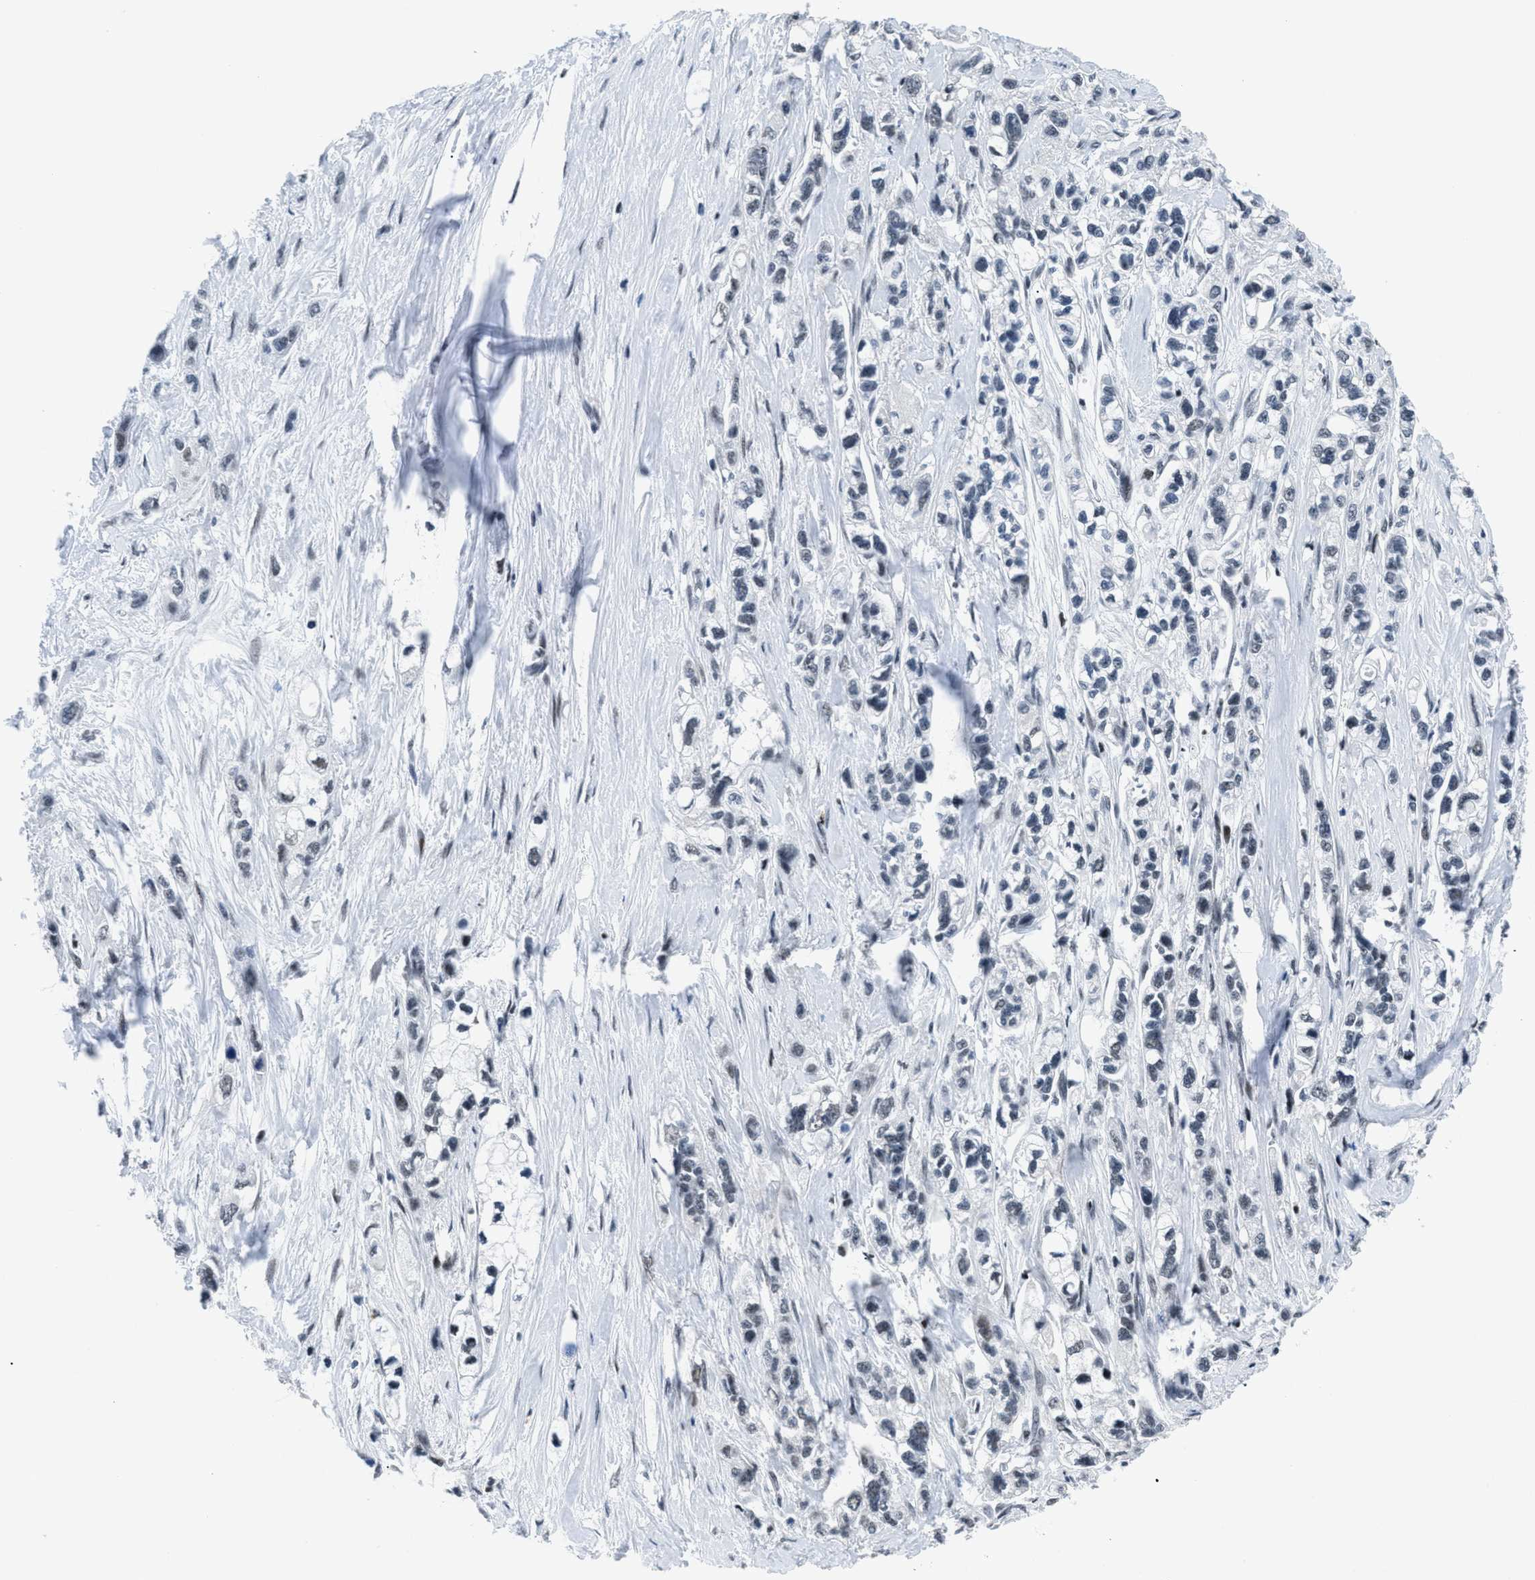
{"staining": {"intensity": "strong", "quantity": "<25%", "location": "nuclear"}, "tissue": "pancreatic cancer", "cell_type": "Tumor cells", "image_type": "cancer", "snomed": [{"axis": "morphology", "description": "Adenocarcinoma, NOS"}, {"axis": "topography", "description": "Pancreas"}], "caption": "Pancreatic cancer was stained to show a protein in brown. There is medium levels of strong nuclear staining in about <25% of tumor cells.", "gene": "SMARCB1", "patient": {"sex": "male", "age": 74}}